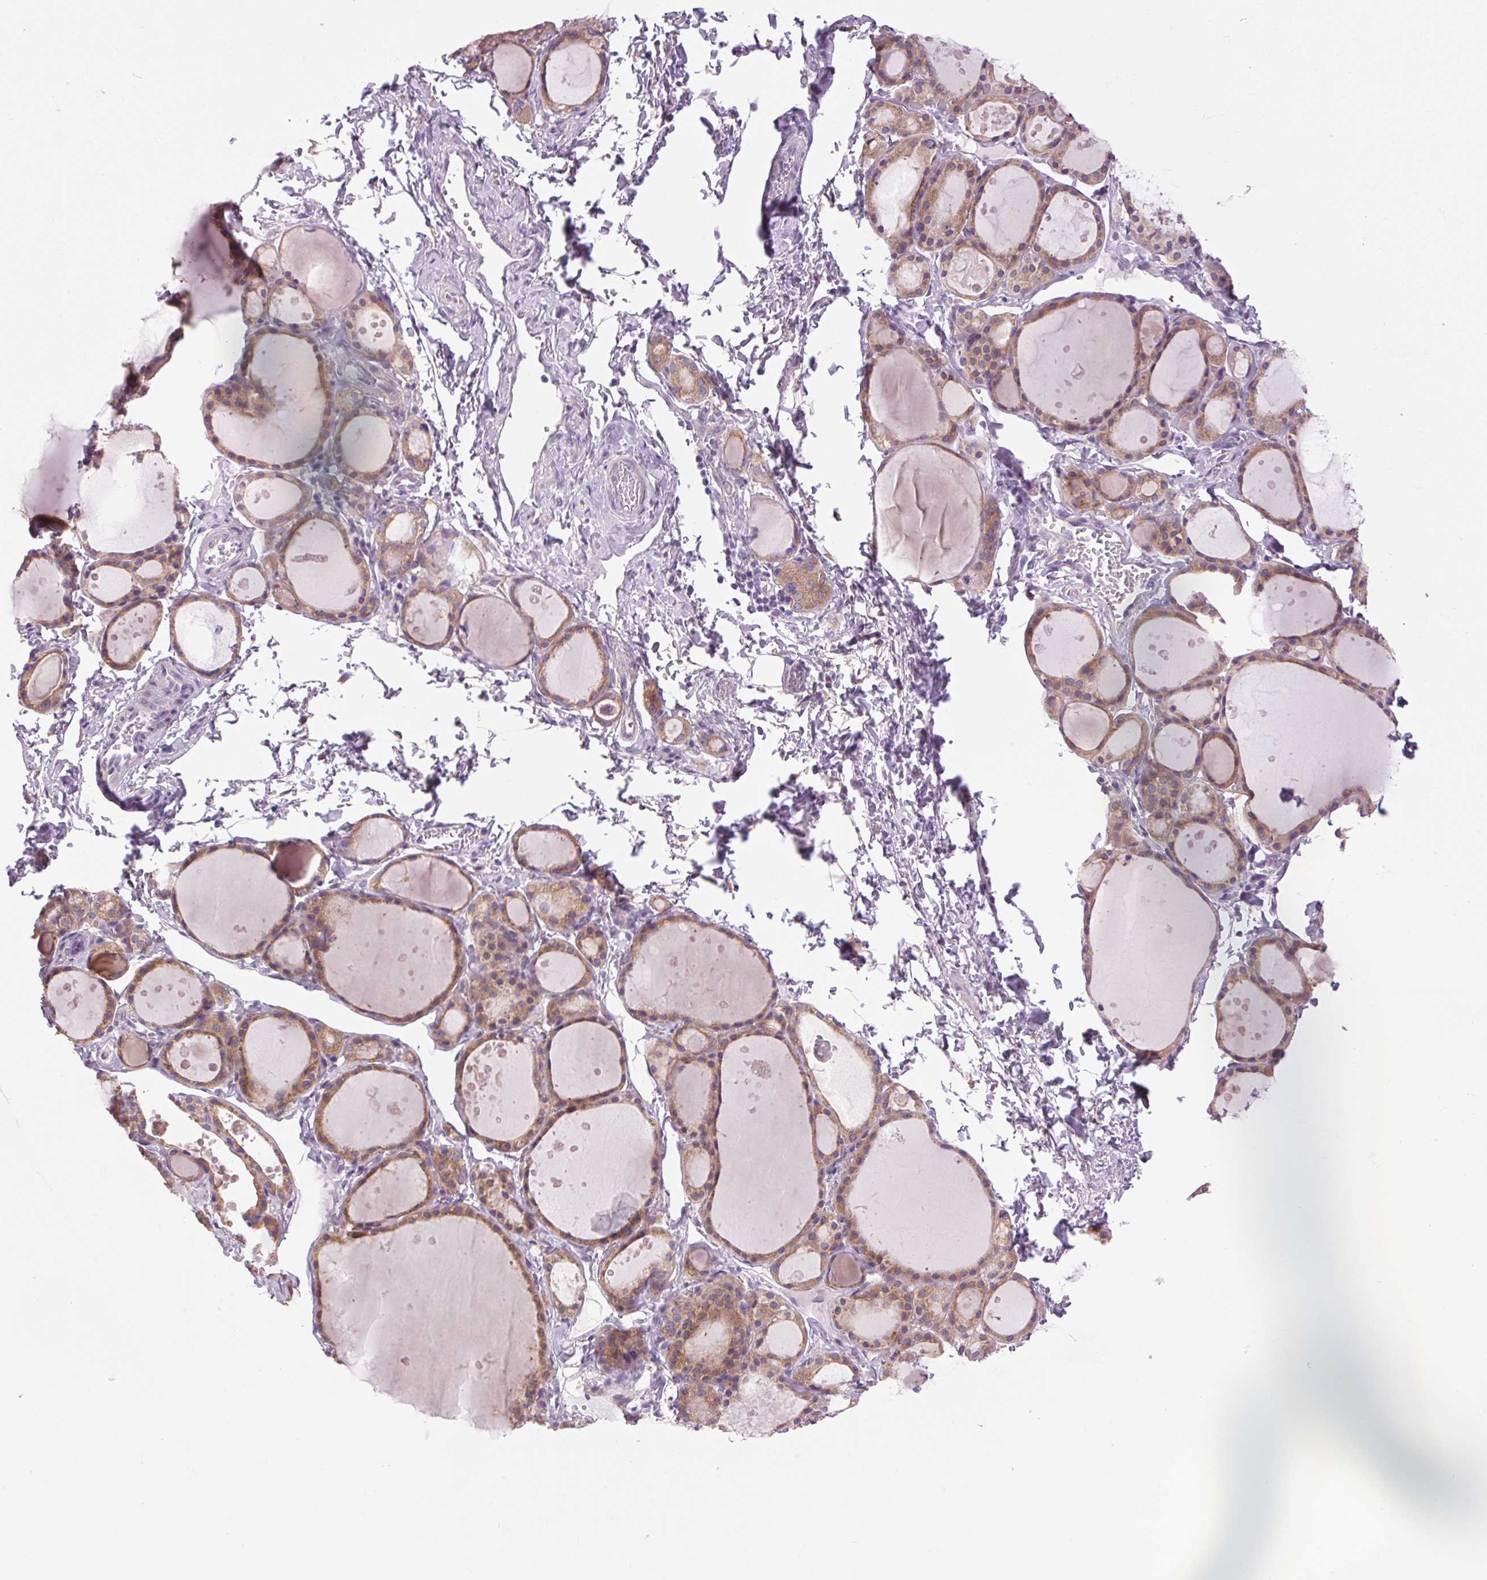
{"staining": {"intensity": "moderate", "quantity": ">75%", "location": "cytoplasmic/membranous"}, "tissue": "thyroid gland", "cell_type": "Glandular cells", "image_type": "normal", "snomed": [{"axis": "morphology", "description": "Normal tissue, NOS"}, {"axis": "topography", "description": "Thyroid gland"}], "caption": "The histopathology image displays staining of unremarkable thyroid gland, revealing moderate cytoplasmic/membranous protein expression (brown color) within glandular cells.", "gene": "SOWAHC", "patient": {"sex": "male", "age": 68}}